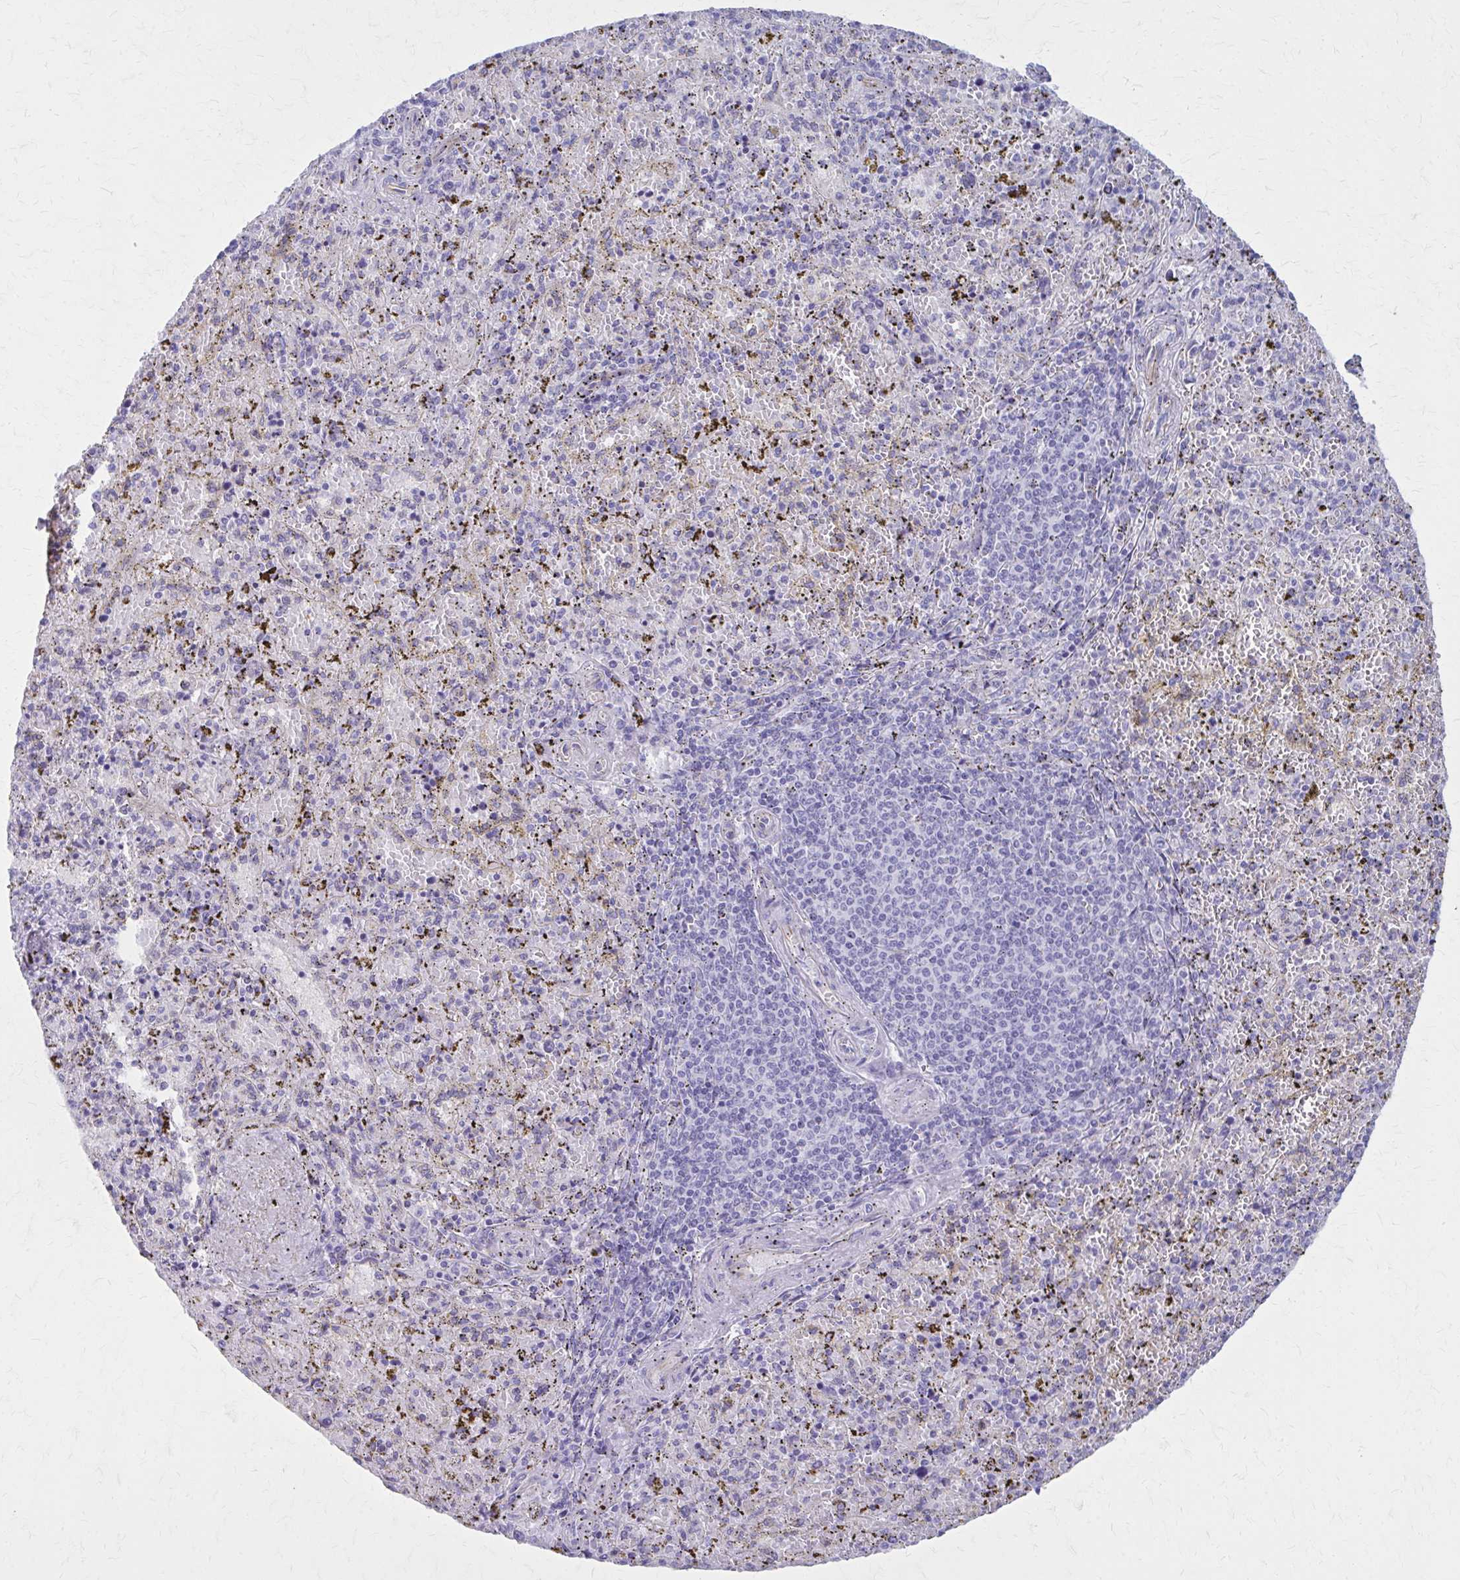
{"staining": {"intensity": "negative", "quantity": "none", "location": "none"}, "tissue": "spleen", "cell_type": "Cells in red pulp", "image_type": "normal", "snomed": [{"axis": "morphology", "description": "Normal tissue, NOS"}, {"axis": "topography", "description": "Spleen"}], "caption": "Photomicrograph shows no protein expression in cells in red pulp of normal spleen. Brightfield microscopy of IHC stained with DAB (3,3'-diaminobenzidine) (brown) and hematoxylin (blue), captured at high magnification.", "gene": "GFAP", "patient": {"sex": "female", "age": 50}}